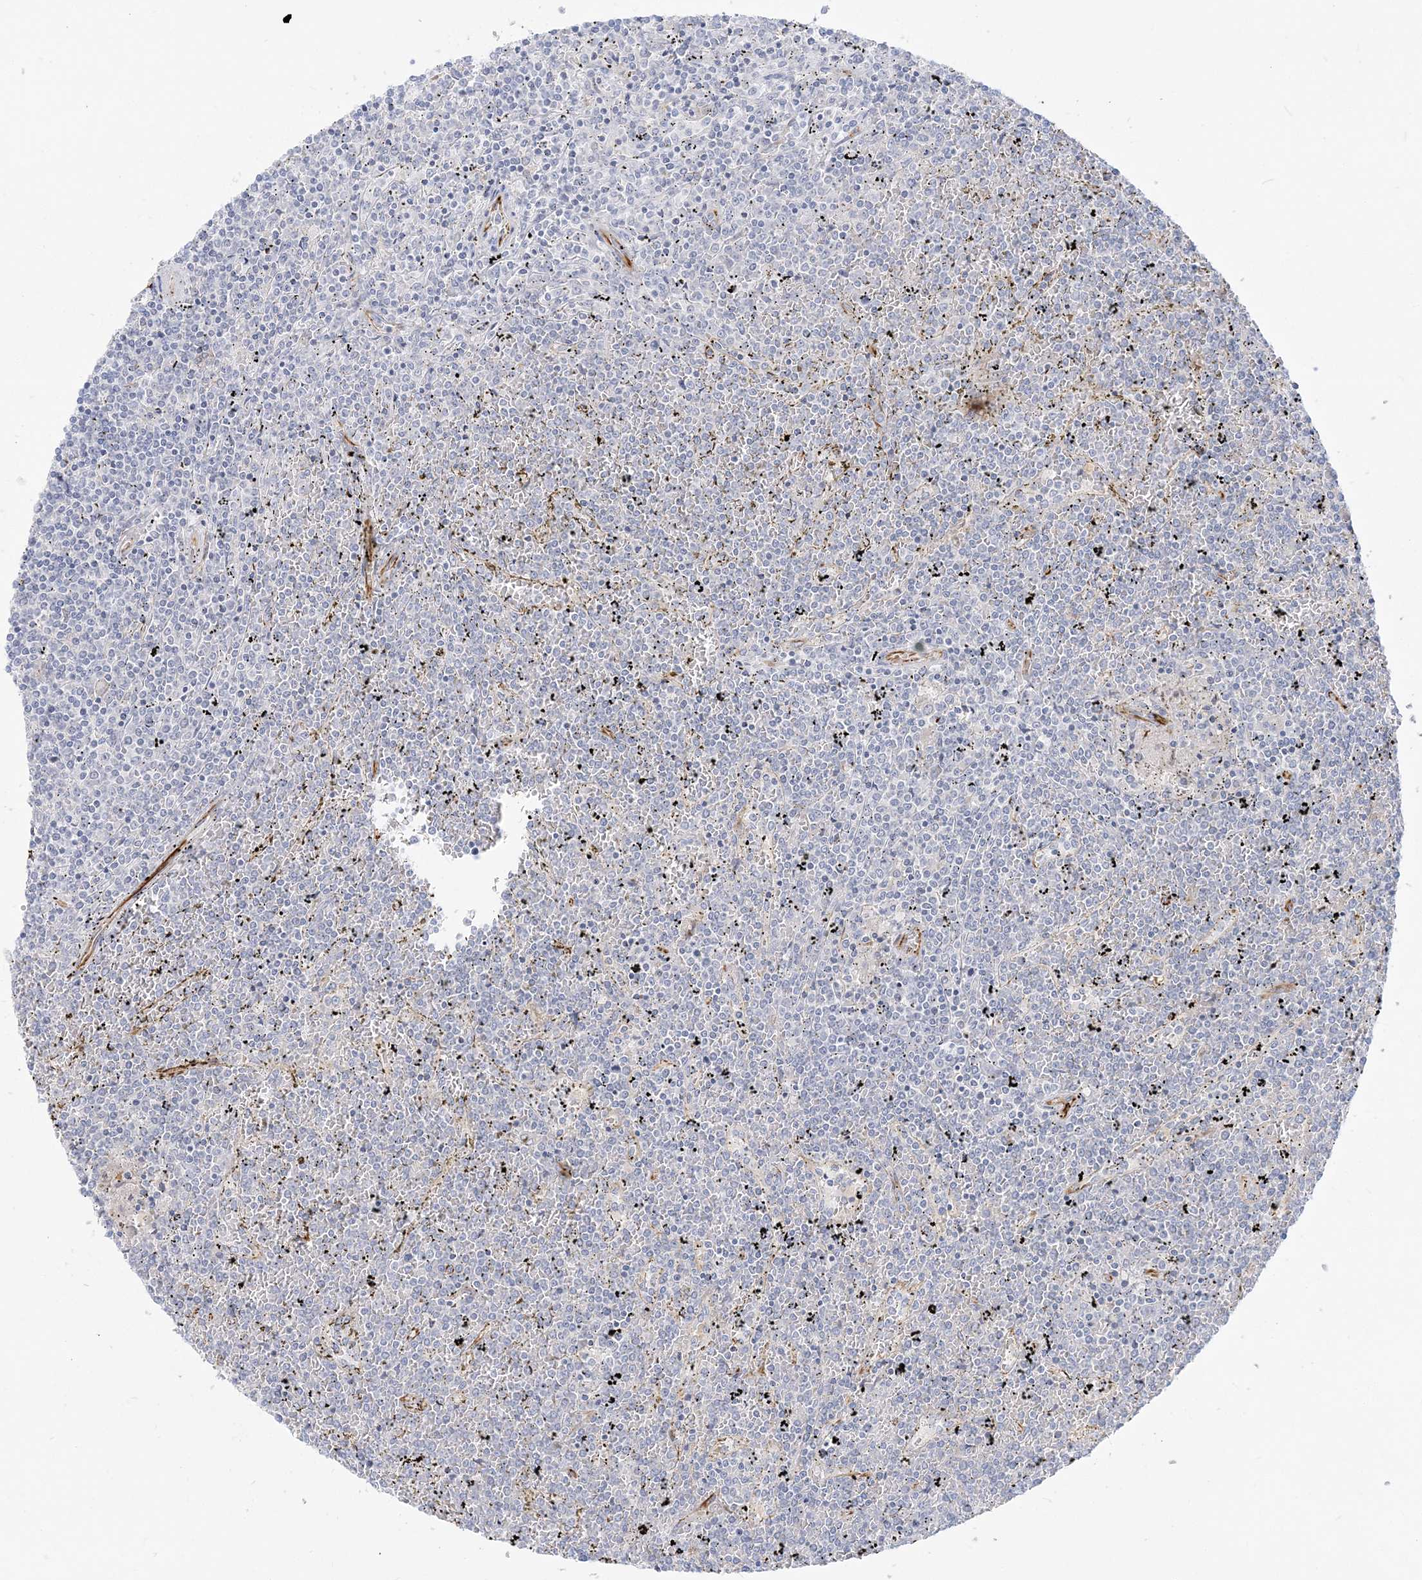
{"staining": {"intensity": "negative", "quantity": "none", "location": "none"}, "tissue": "lymphoma", "cell_type": "Tumor cells", "image_type": "cancer", "snomed": [{"axis": "morphology", "description": "Malignant lymphoma, non-Hodgkin's type, Low grade"}, {"axis": "topography", "description": "Spleen"}], "caption": "Lymphoma stained for a protein using IHC reveals no expression tumor cells.", "gene": "GPAT2", "patient": {"sex": "female", "age": 19}}